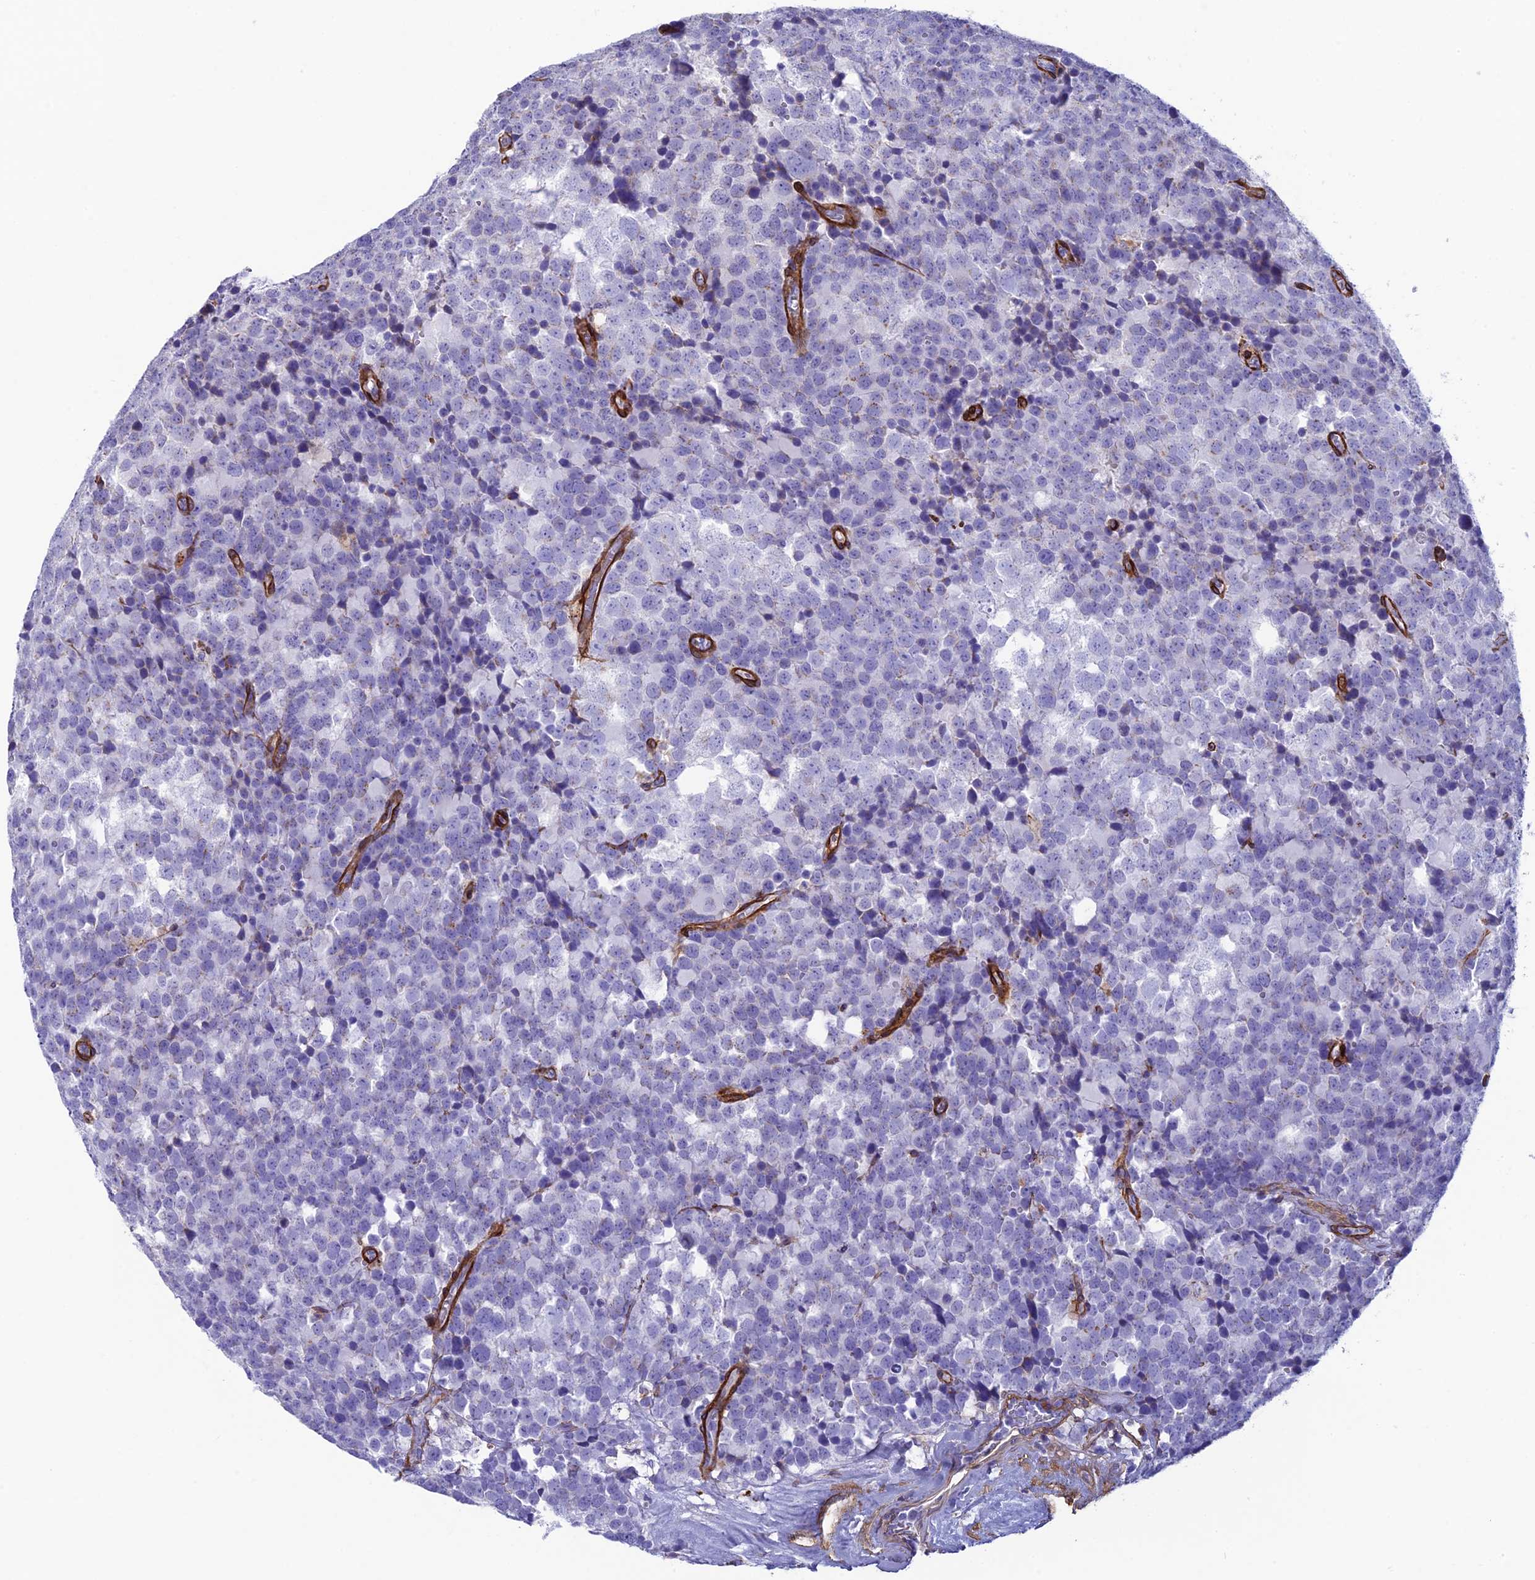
{"staining": {"intensity": "negative", "quantity": "none", "location": "none"}, "tissue": "testis cancer", "cell_type": "Tumor cells", "image_type": "cancer", "snomed": [{"axis": "morphology", "description": "Seminoma, NOS"}, {"axis": "topography", "description": "Testis"}], "caption": "DAB immunohistochemical staining of human testis seminoma demonstrates no significant staining in tumor cells.", "gene": "TNS1", "patient": {"sex": "male", "age": 71}}